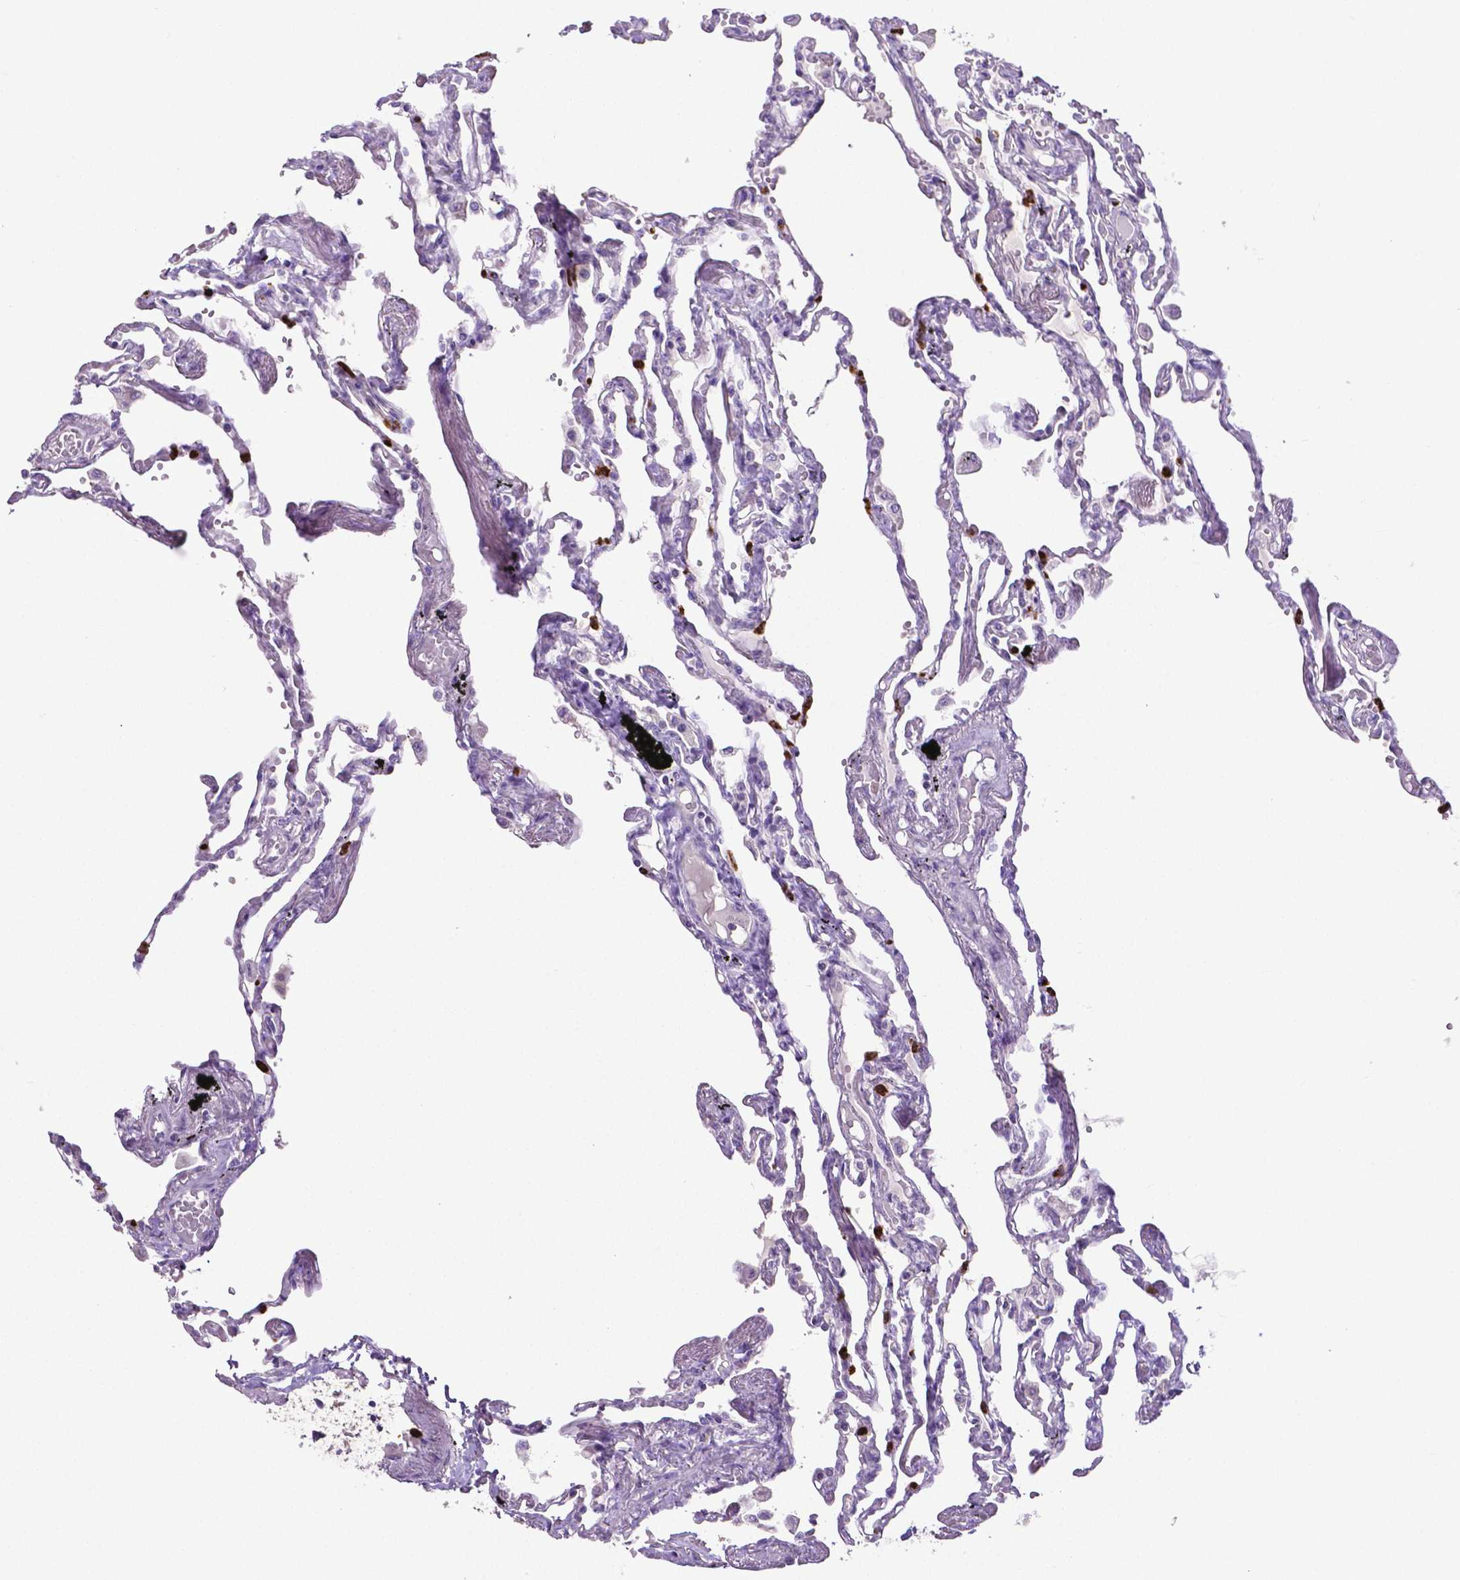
{"staining": {"intensity": "negative", "quantity": "none", "location": "none"}, "tissue": "lung", "cell_type": "Alveolar cells", "image_type": "normal", "snomed": [{"axis": "morphology", "description": "Normal tissue, NOS"}, {"axis": "morphology", "description": "Adenocarcinoma, NOS"}, {"axis": "topography", "description": "Cartilage tissue"}, {"axis": "topography", "description": "Lung"}], "caption": "Lung stained for a protein using immunohistochemistry shows no staining alveolar cells.", "gene": "MMP9", "patient": {"sex": "female", "age": 67}}